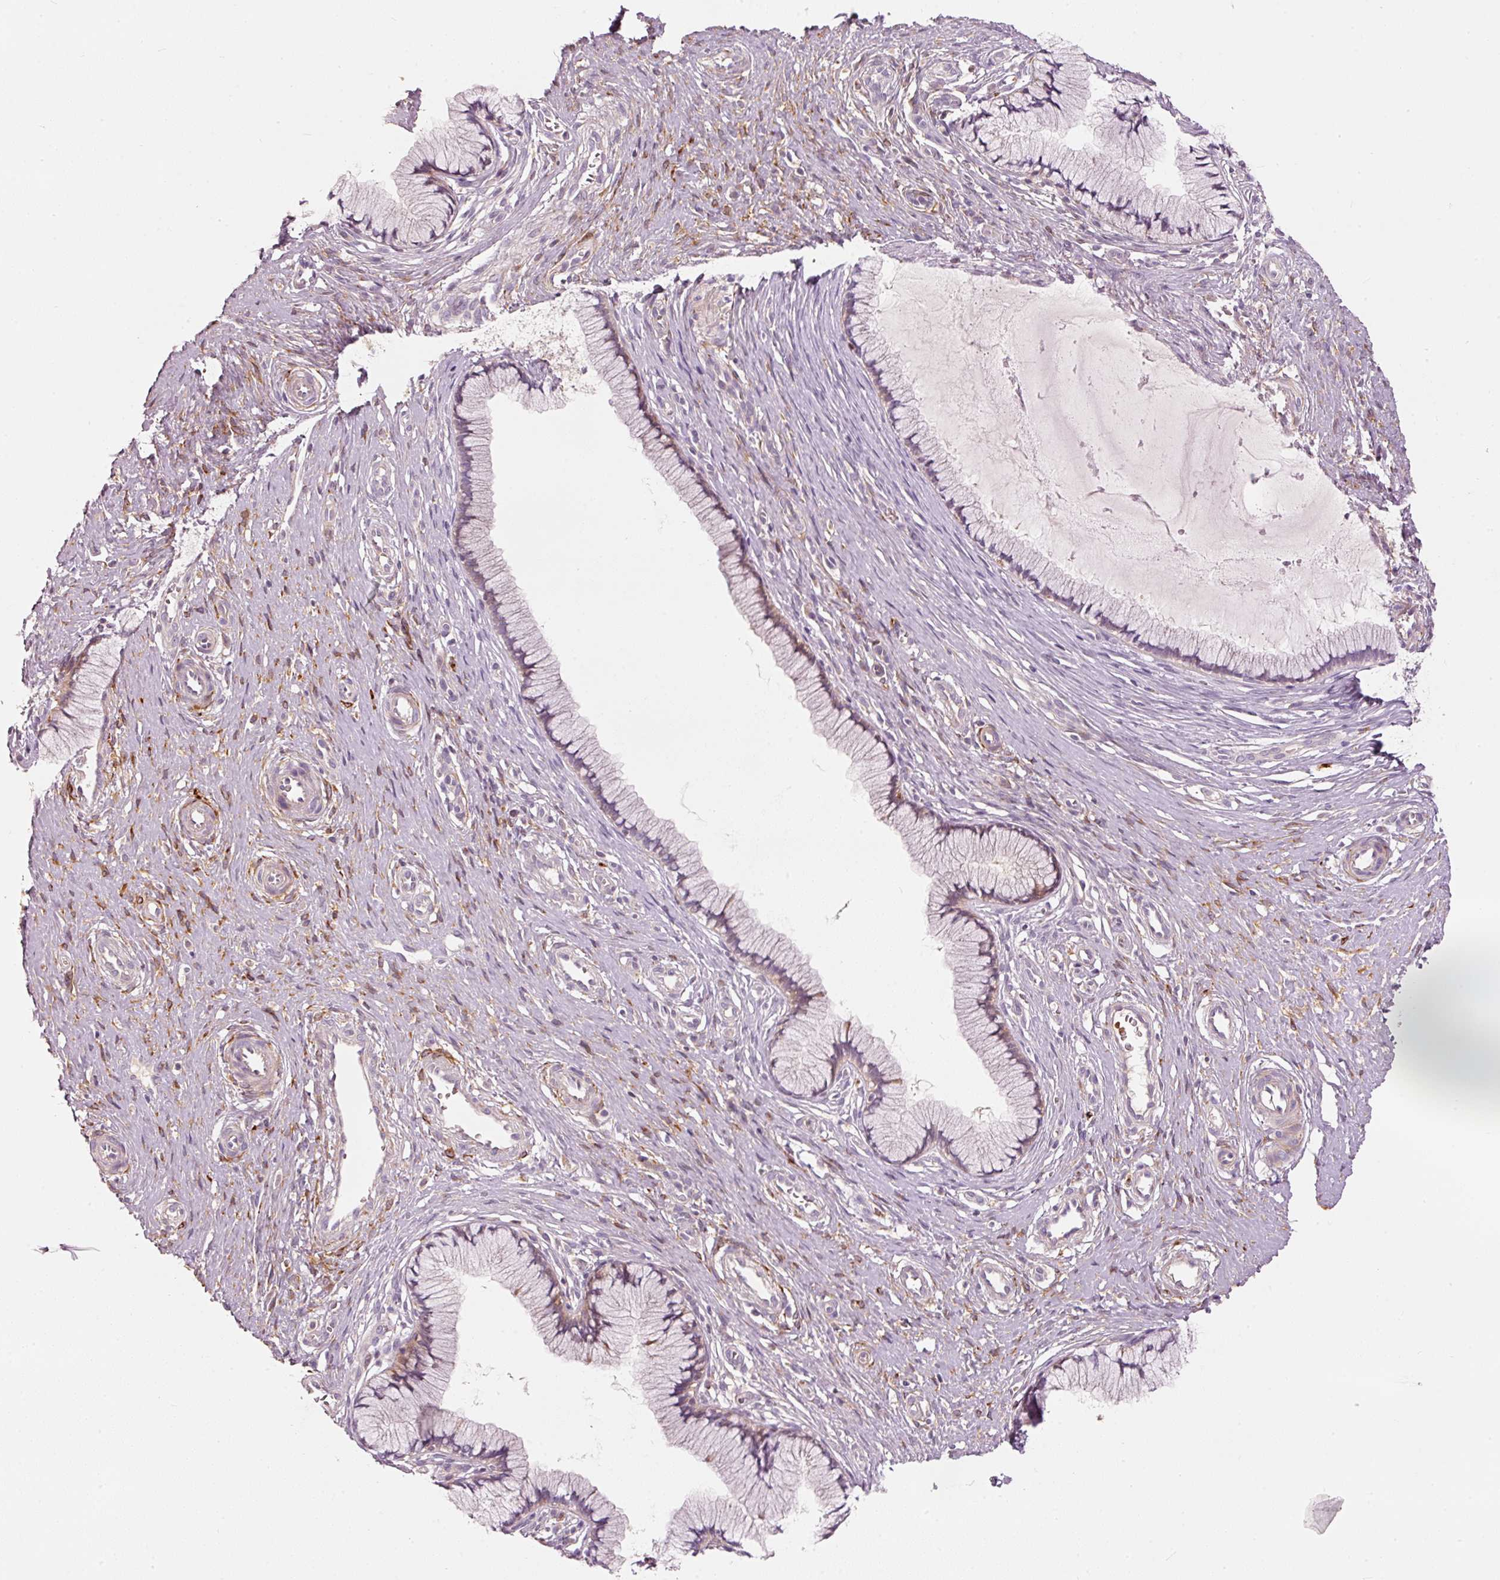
{"staining": {"intensity": "weak", "quantity": "<25%", "location": "cytoplasmic/membranous"}, "tissue": "cervix", "cell_type": "Glandular cells", "image_type": "normal", "snomed": [{"axis": "morphology", "description": "Normal tissue, NOS"}, {"axis": "topography", "description": "Cervix"}], "caption": "IHC image of benign human cervix stained for a protein (brown), which displays no positivity in glandular cells.", "gene": "KLHL21", "patient": {"sex": "female", "age": 36}}